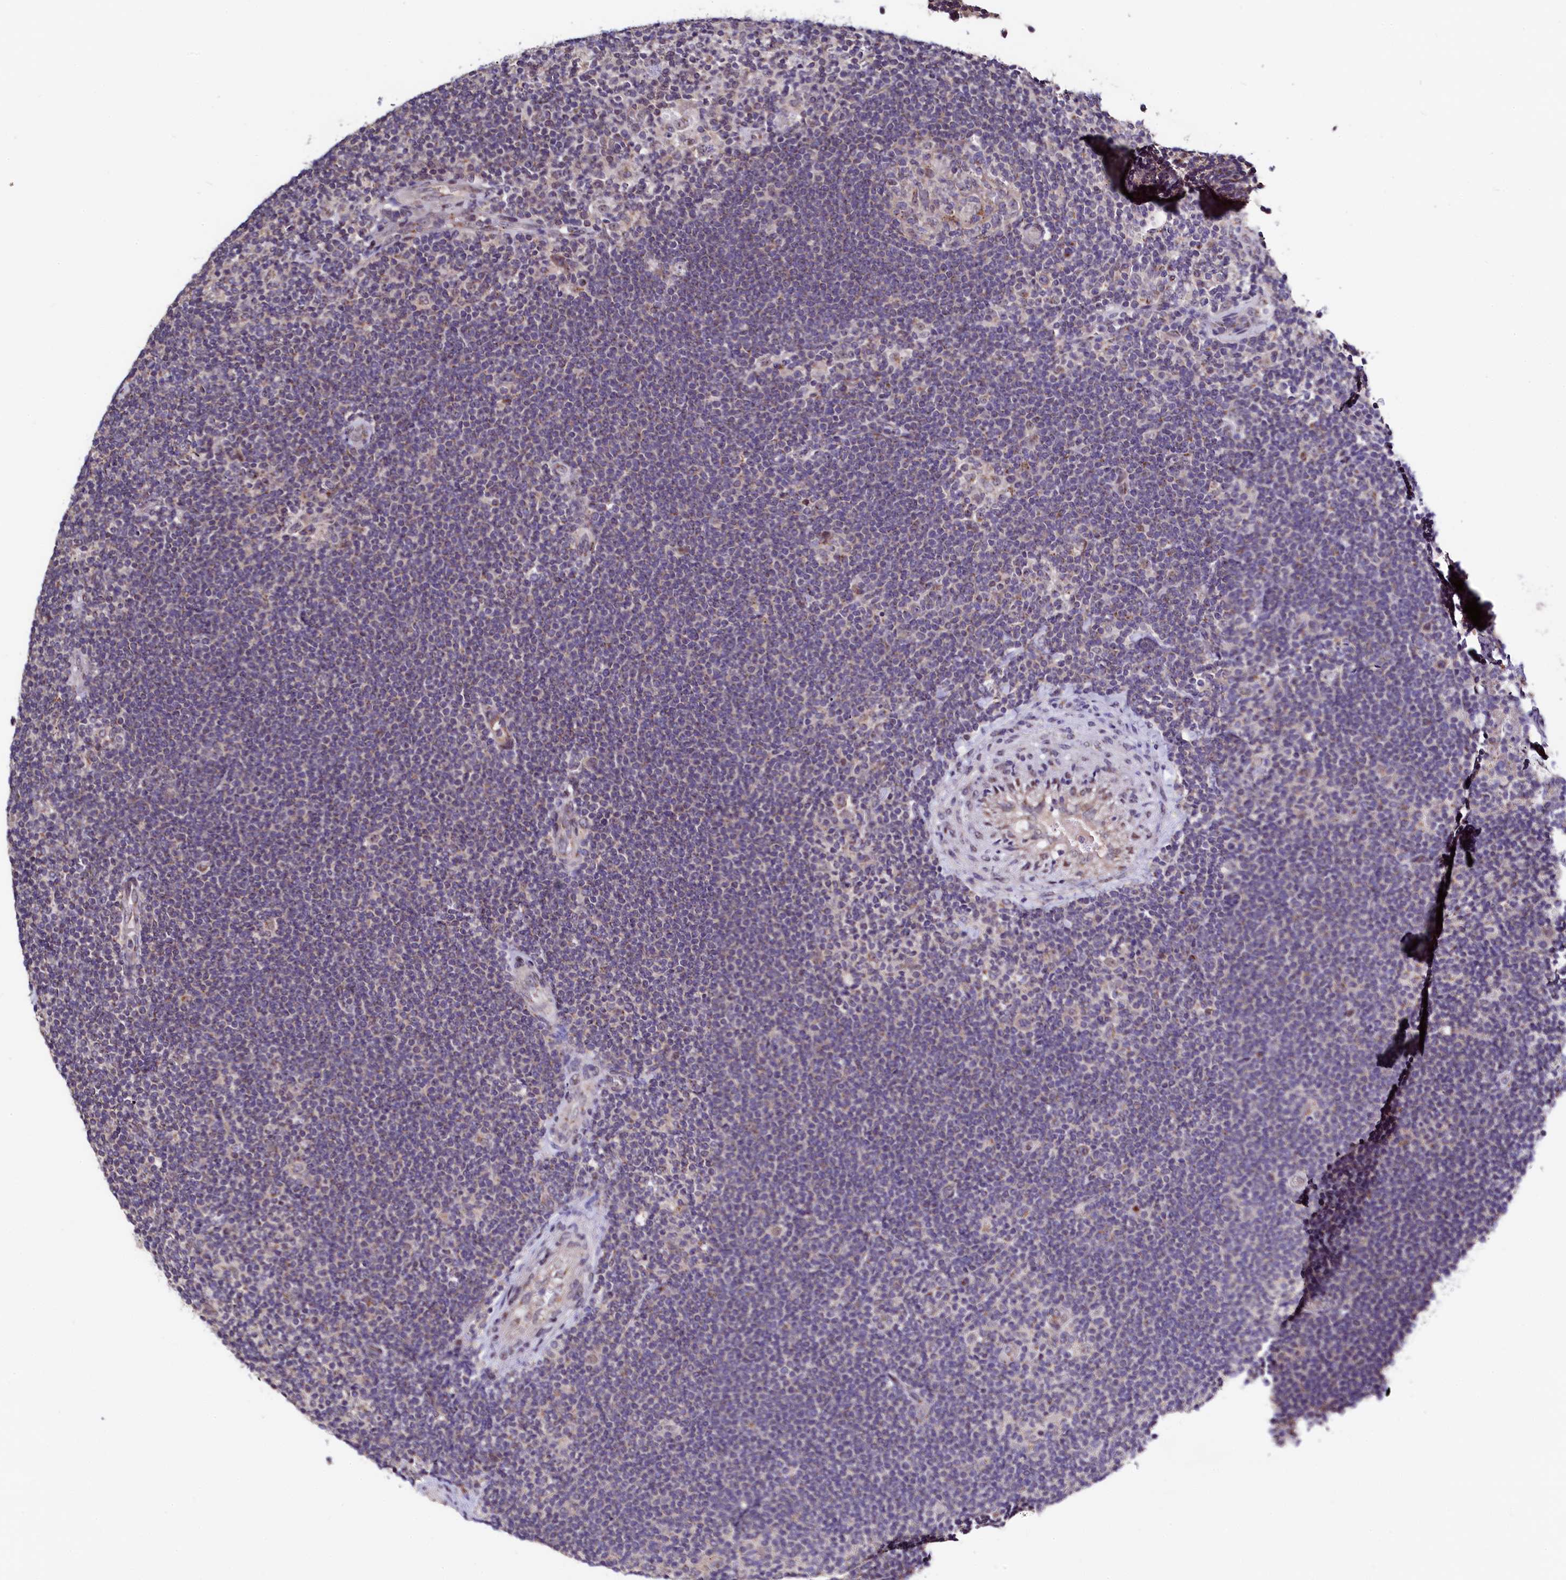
{"staining": {"intensity": "negative", "quantity": "none", "location": "none"}, "tissue": "lymphoma", "cell_type": "Tumor cells", "image_type": "cancer", "snomed": [{"axis": "morphology", "description": "Hodgkin's disease, NOS"}, {"axis": "topography", "description": "Lymph node"}], "caption": "An immunohistochemistry (IHC) photomicrograph of Hodgkin's disease is shown. There is no staining in tumor cells of Hodgkin's disease.", "gene": "SEC24C", "patient": {"sex": "female", "age": 57}}